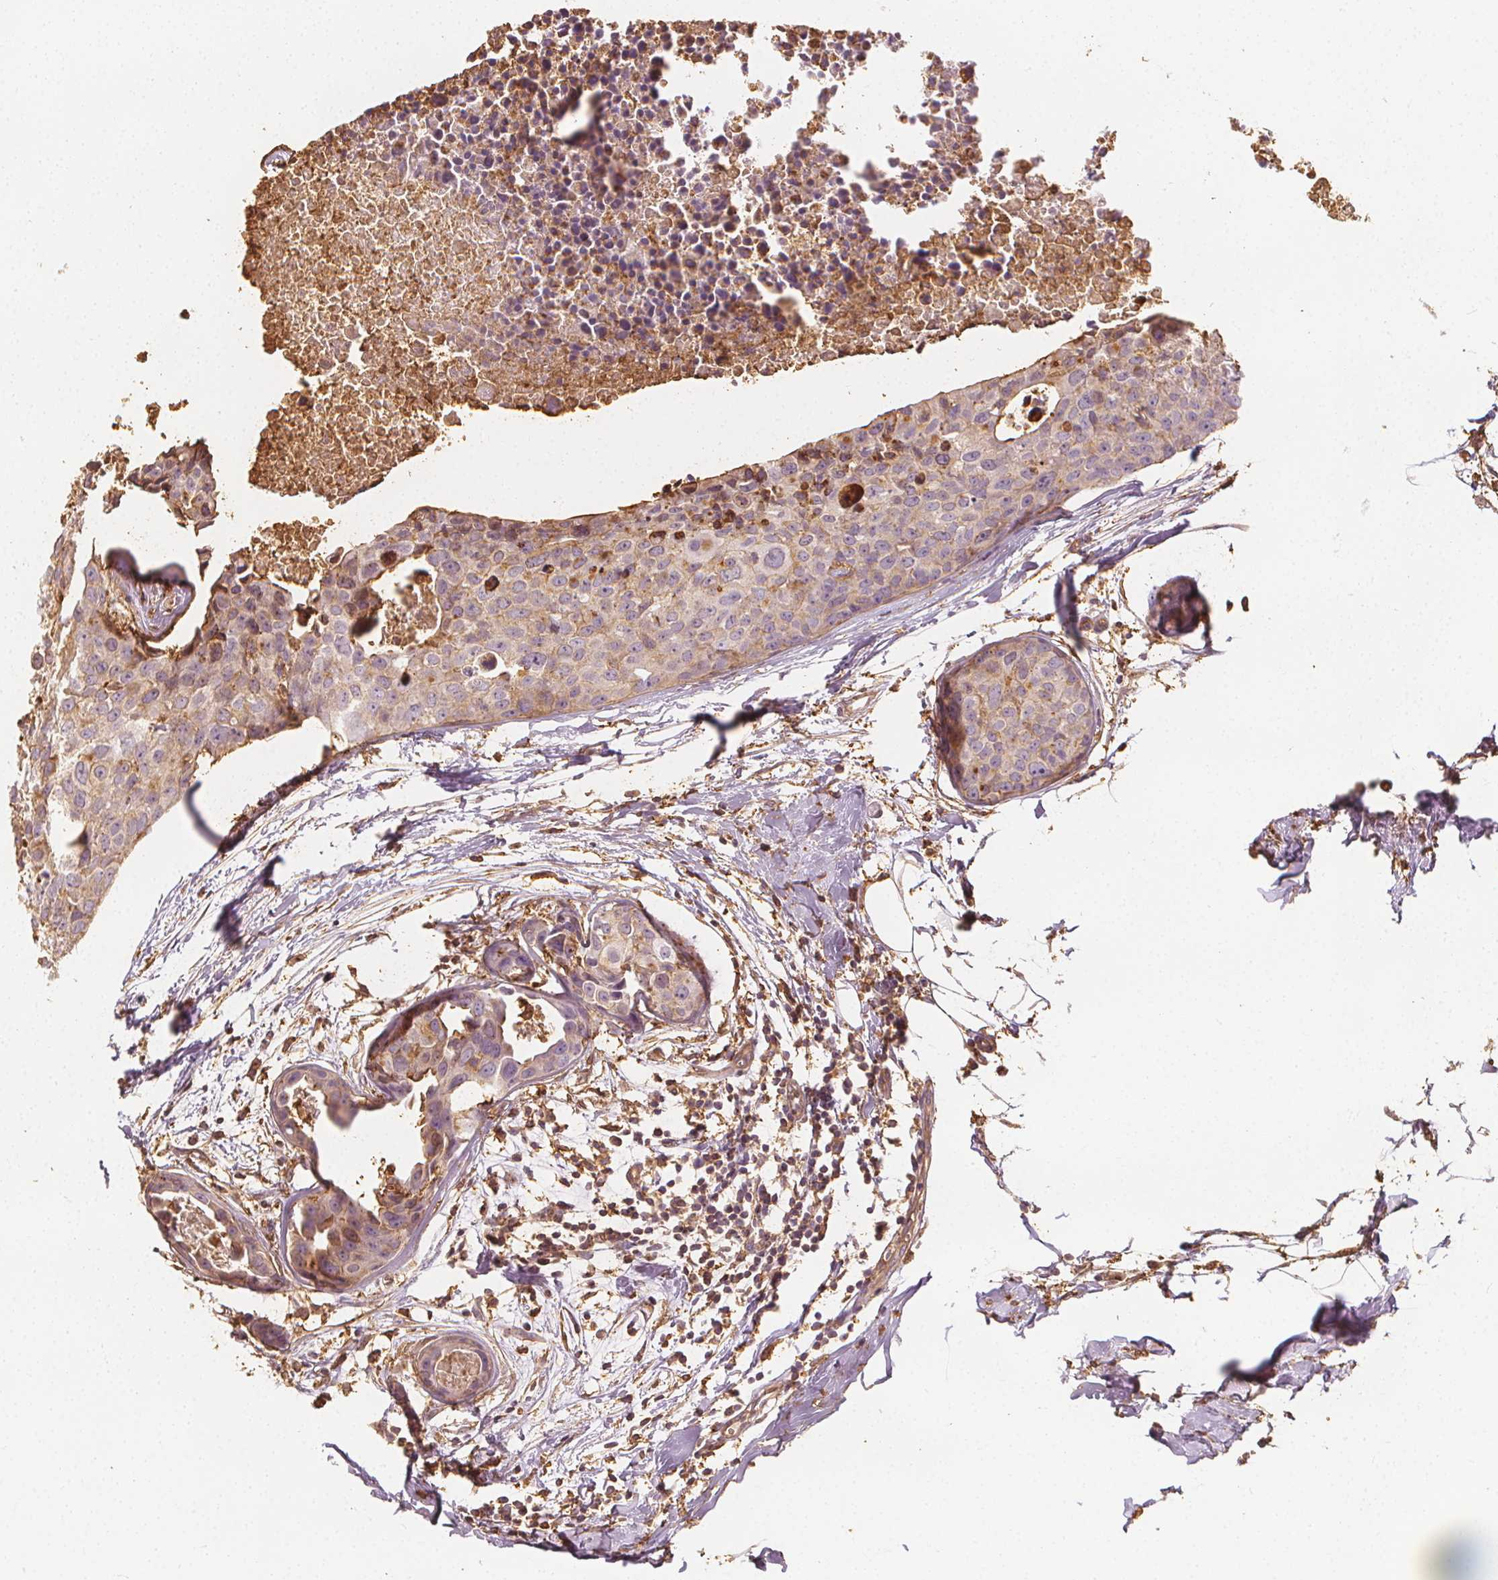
{"staining": {"intensity": "weak", "quantity": "<25%", "location": "cytoplasmic/membranous"}, "tissue": "breast cancer", "cell_type": "Tumor cells", "image_type": "cancer", "snomed": [{"axis": "morphology", "description": "Duct carcinoma"}, {"axis": "topography", "description": "Breast"}], "caption": "Tumor cells show no significant protein positivity in intraductal carcinoma (breast). (DAB IHC, high magnification).", "gene": "ARHGAP26", "patient": {"sex": "female", "age": 38}}